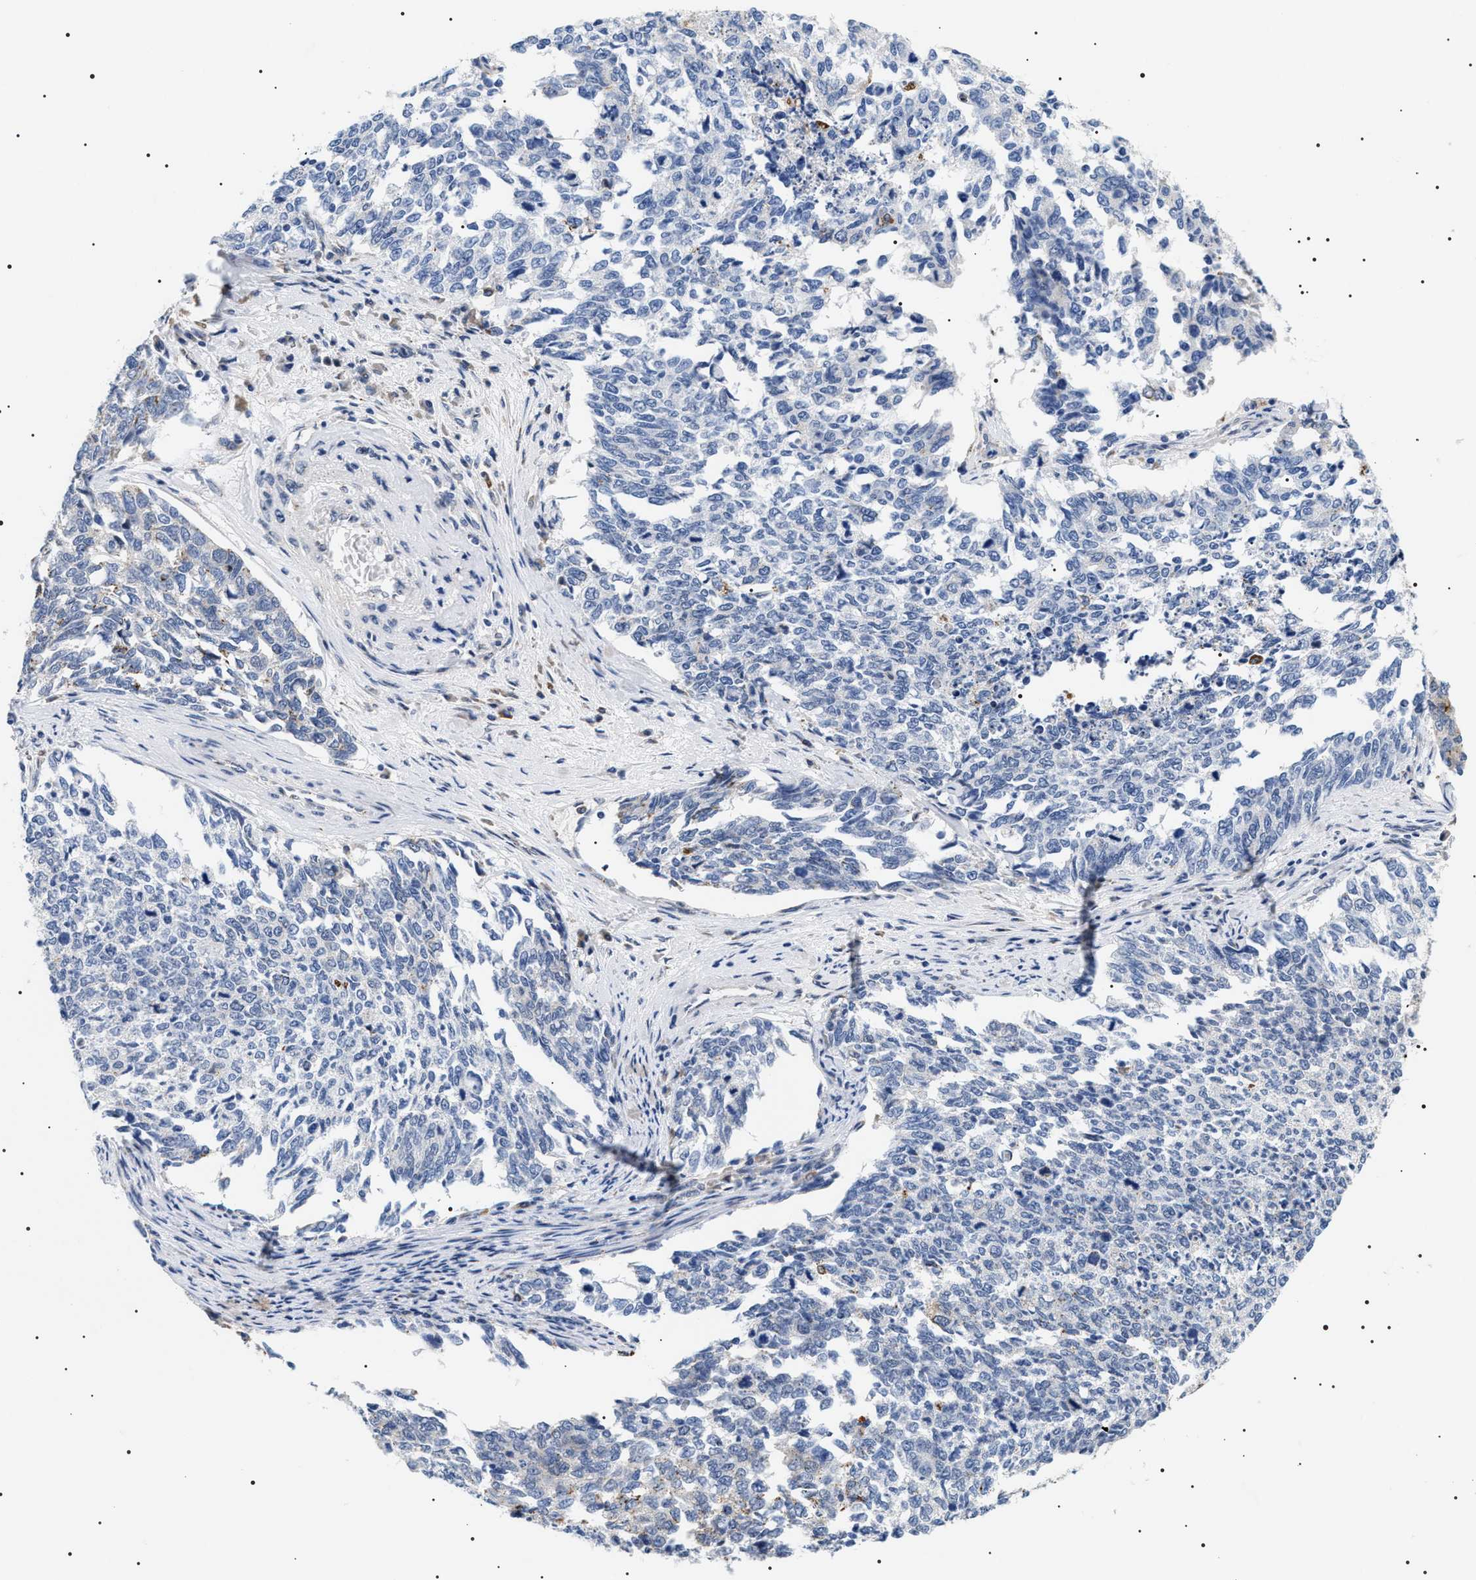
{"staining": {"intensity": "negative", "quantity": "none", "location": "none"}, "tissue": "cervical cancer", "cell_type": "Tumor cells", "image_type": "cancer", "snomed": [{"axis": "morphology", "description": "Squamous cell carcinoma, NOS"}, {"axis": "topography", "description": "Cervix"}], "caption": "Tumor cells are negative for protein expression in human cervical squamous cell carcinoma. (IHC, brightfield microscopy, high magnification).", "gene": "HSD17B11", "patient": {"sex": "female", "age": 63}}